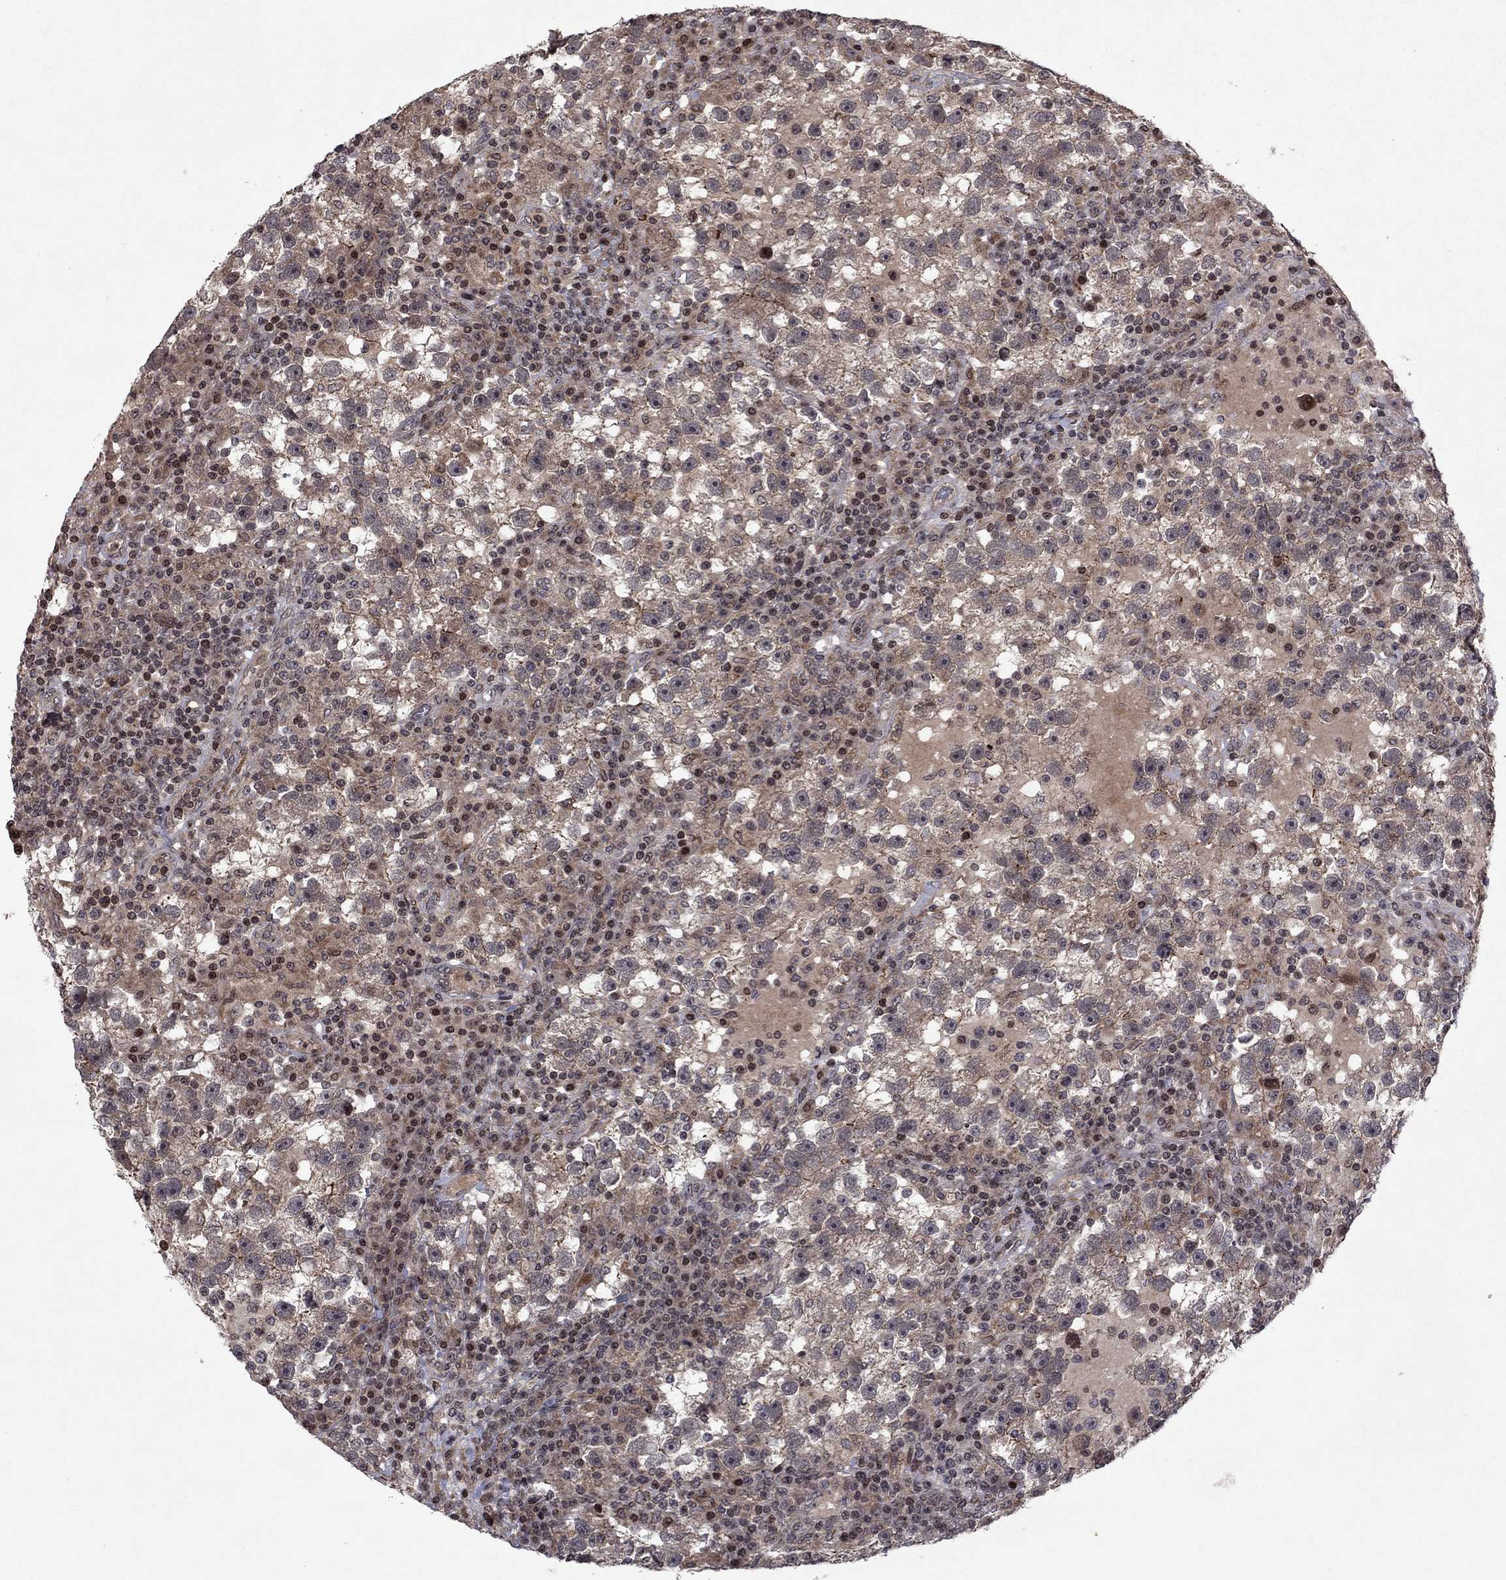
{"staining": {"intensity": "weak", "quantity": "25%-75%", "location": "cytoplasmic/membranous"}, "tissue": "testis cancer", "cell_type": "Tumor cells", "image_type": "cancer", "snomed": [{"axis": "morphology", "description": "Seminoma, NOS"}, {"axis": "topography", "description": "Testis"}], "caption": "Testis cancer (seminoma) stained for a protein (brown) exhibits weak cytoplasmic/membranous positive expression in approximately 25%-75% of tumor cells.", "gene": "SORBS1", "patient": {"sex": "male", "age": 47}}